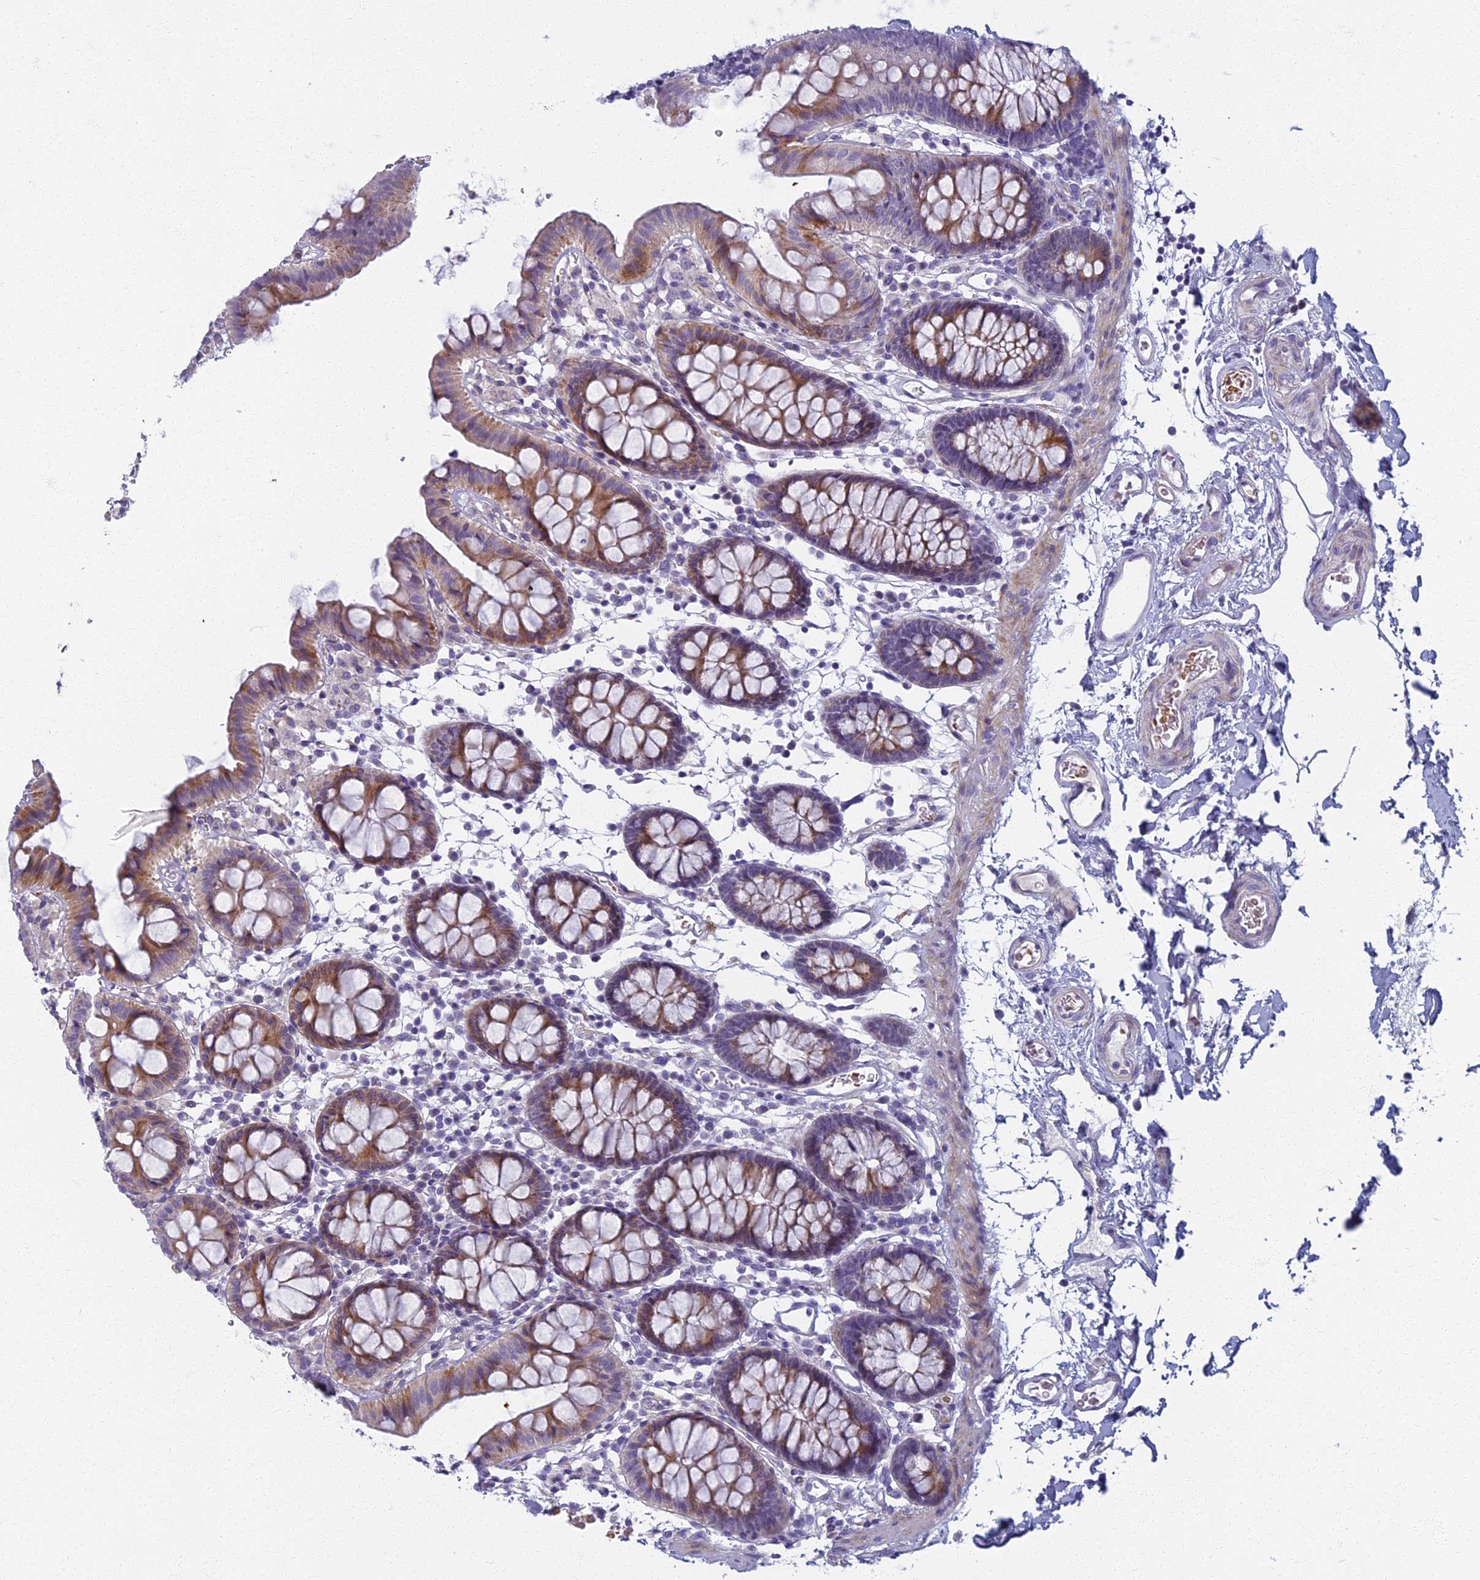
{"staining": {"intensity": "negative", "quantity": "none", "location": "none"}, "tissue": "colon", "cell_type": "Endothelial cells", "image_type": "normal", "snomed": [{"axis": "morphology", "description": "Normal tissue, NOS"}, {"axis": "topography", "description": "Colon"}], "caption": "A high-resolution image shows immunohistochemistry (IHC) staining of normal colon, which reveals no significant expression in endothelial cells.", "gene": "ARL15", "patient": {"sex": "male", "age": 75}}